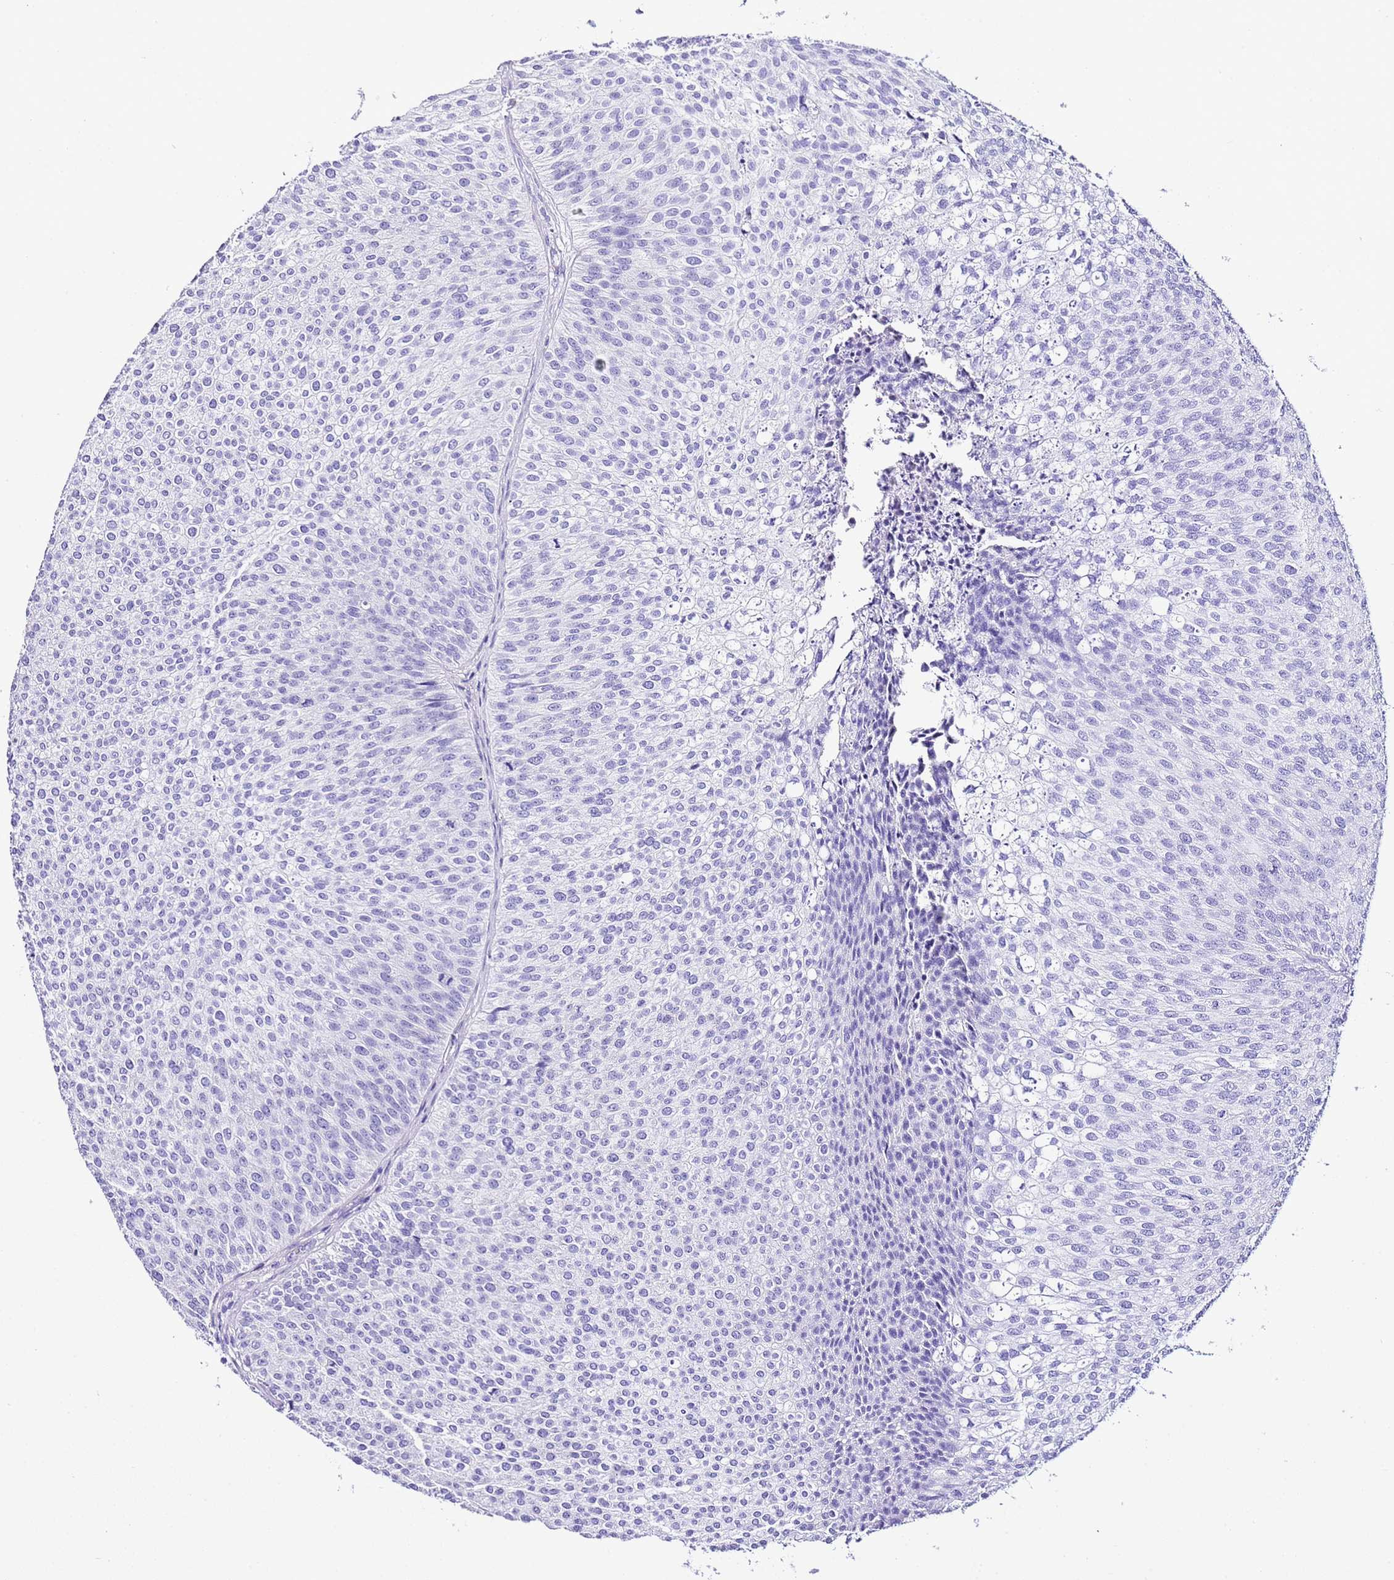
{"staining": {"intensity": "negative", "quantity": "none", "location": "none"}, "tissue": "urothelial cancer", "cell_type": "Tumor cells", "image_type": "cancer", "snomed": [{"axis": "morphology", "description": "Urothelial carcinoma, Low grade"}, {"axis": "topography", "description": "Urinary bladder"}], "caption": "Tumor cells show no significant protein expression in urothelial carcinoma (low-grade).", "gene": "KCNC1", "patient": {"sex": "male", "age": 84}}